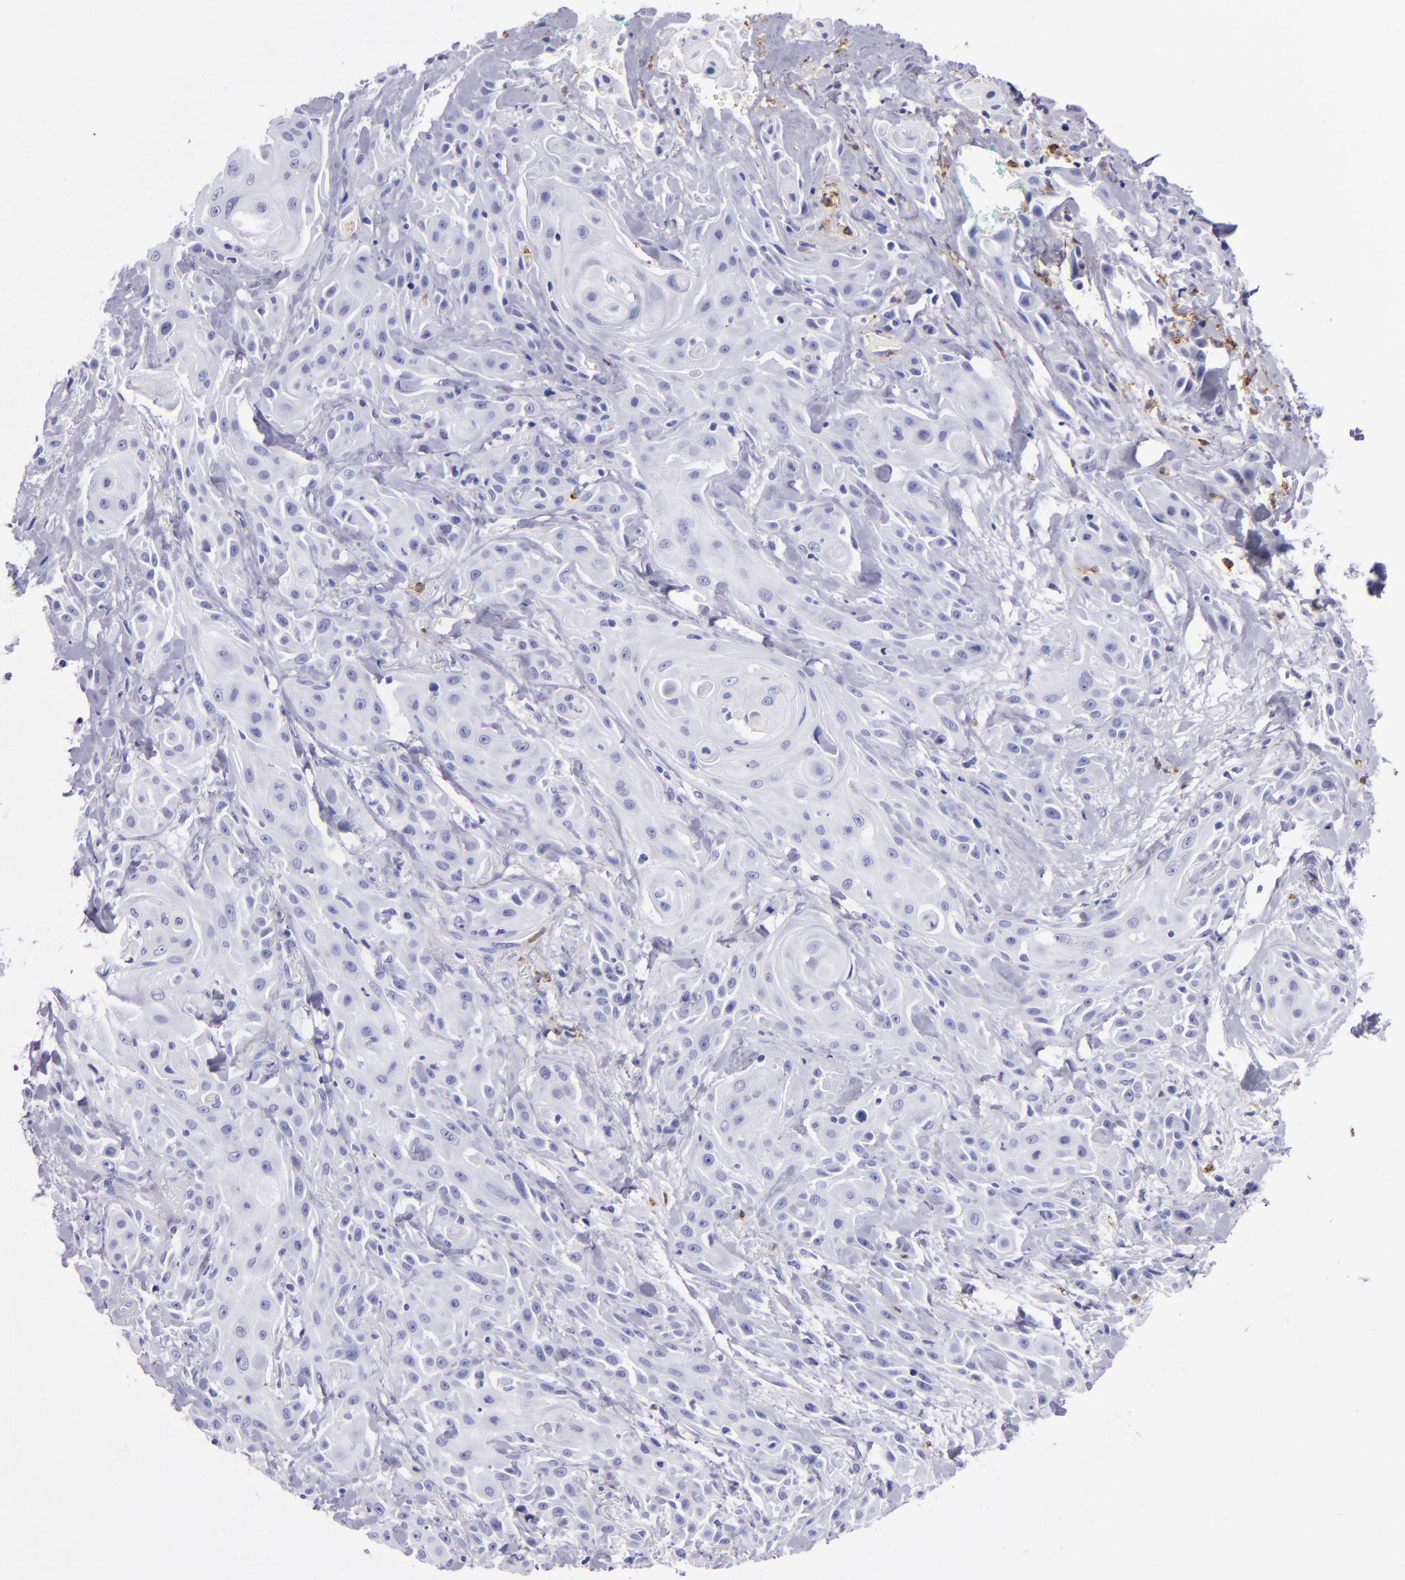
{"staining": {"intensity": "negative", "quantity": "none", "location": "none"}, "tissue": "skin cancer", "cell_type": "Tumor cells", "image_type": "cancer", "snomed": [{"axis": "morphology", "description": "Squamous cell carcinoma, NOS"}, {"axis": "topography", "description": "Skin"}, {"axis": "topography", "description": "Anal"}], "caption": "Skin cancer was stained to show a protein in brown. There is no significant positivity in tumor cells.", "gene": "CR1", "patient": {"sex": "male", "age": 64}}